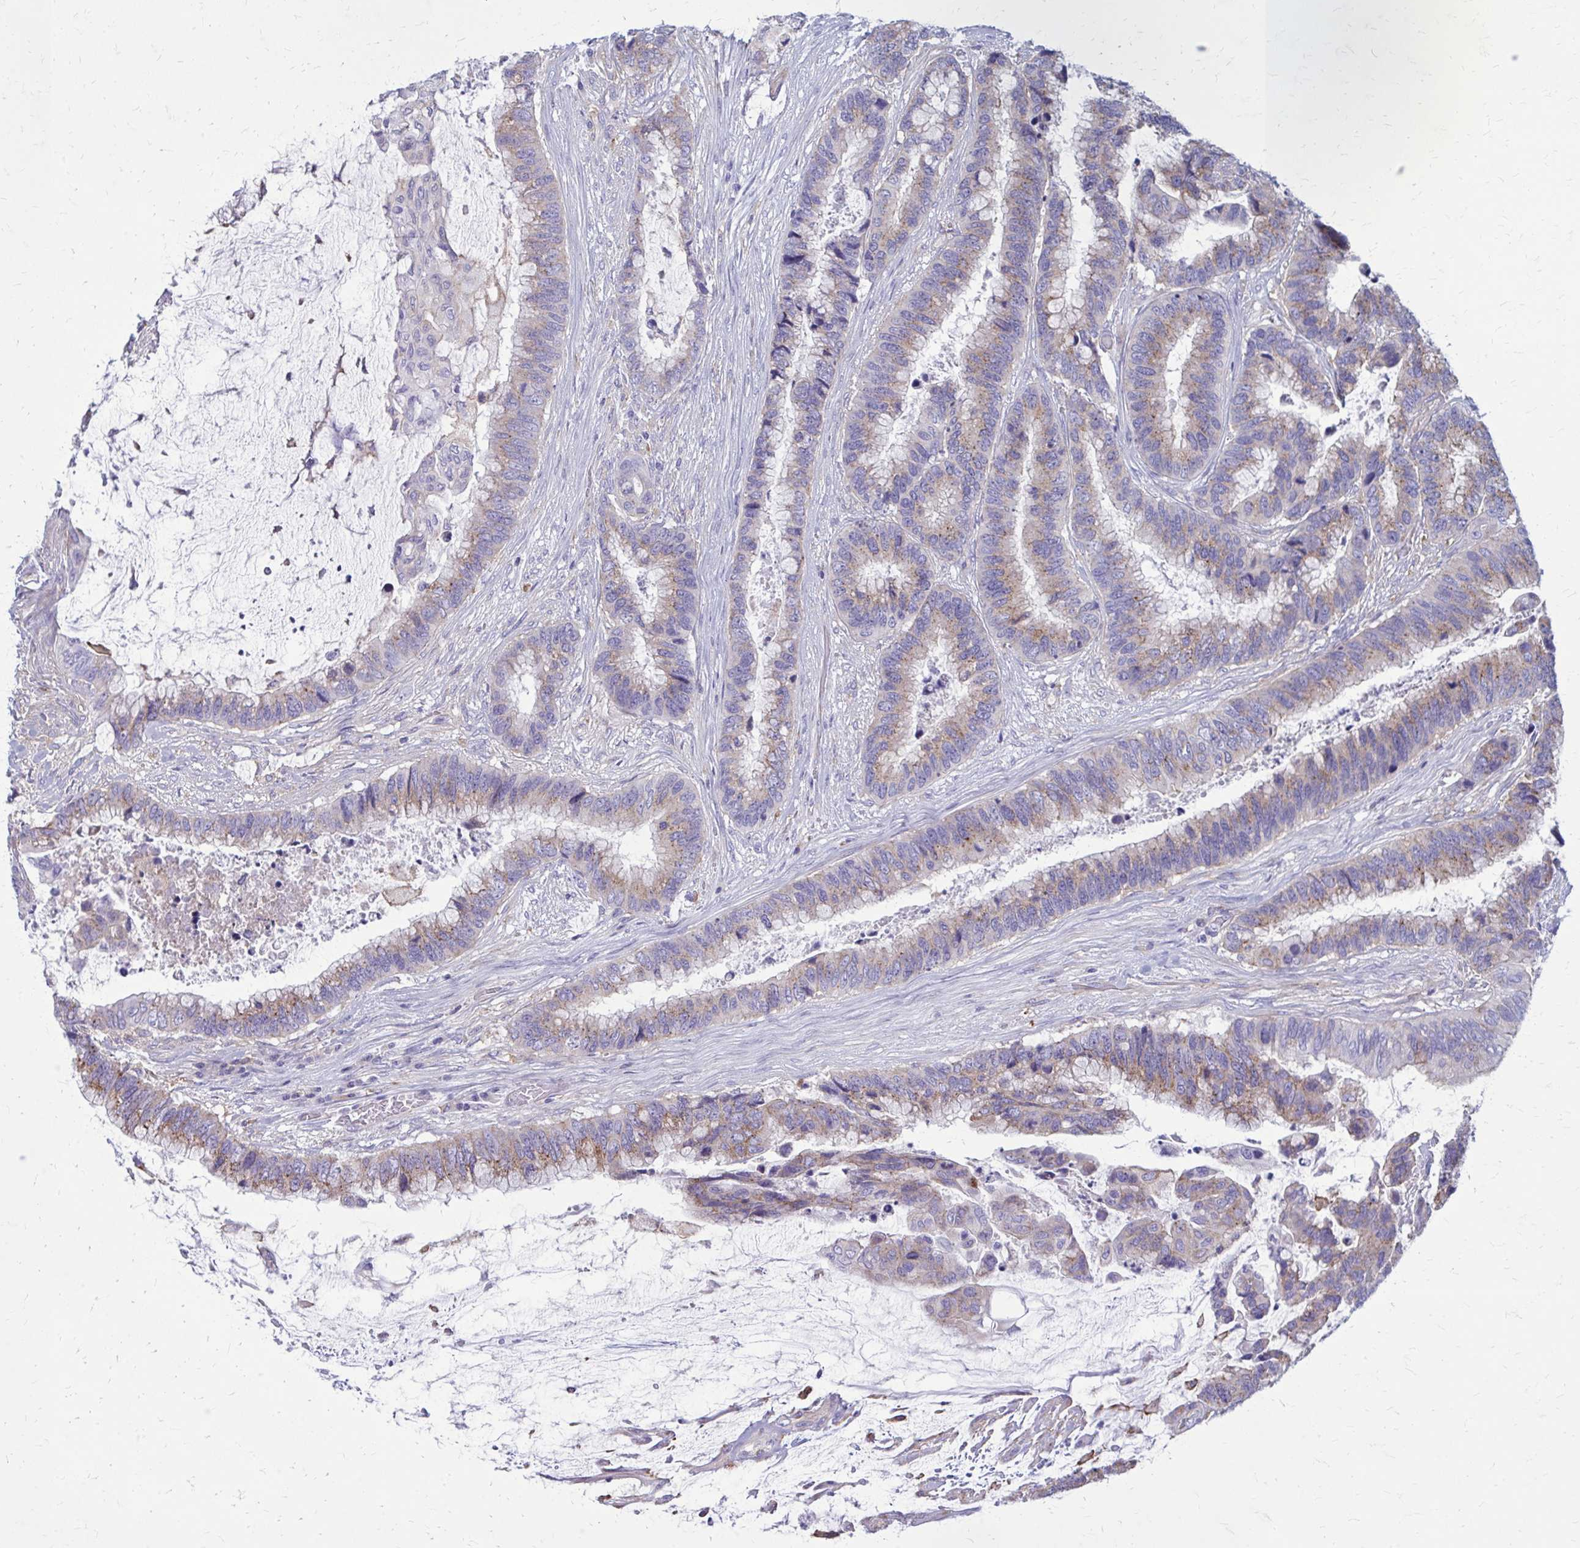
{"staining": {"intensity": "weak", "quantity": ">75%", "location": "cytoplasmic/membranous"}, "tissue": "colorectal cancer", "cell_type": "Tumor cells", "image_type": "cancer", "snomed": [{"axis": "morphology", "description": "Adenocarcinoma, NOS"}, {"axis": "topography", "description": "Rectum"}], "caption": "High-magnification brightfield microscopy of colorectal cancer (adenocarcinoma) stained with DAB (3,3'-diaminobenzidine) (brown) and counterstained with hematoxylin (blue). tumor cells exhibit weak cytoplasmic/membranous positivity is present in approximately>75% of cells.", "gene": "CLTA", "patient": {"sex": "female", "age": 59}}